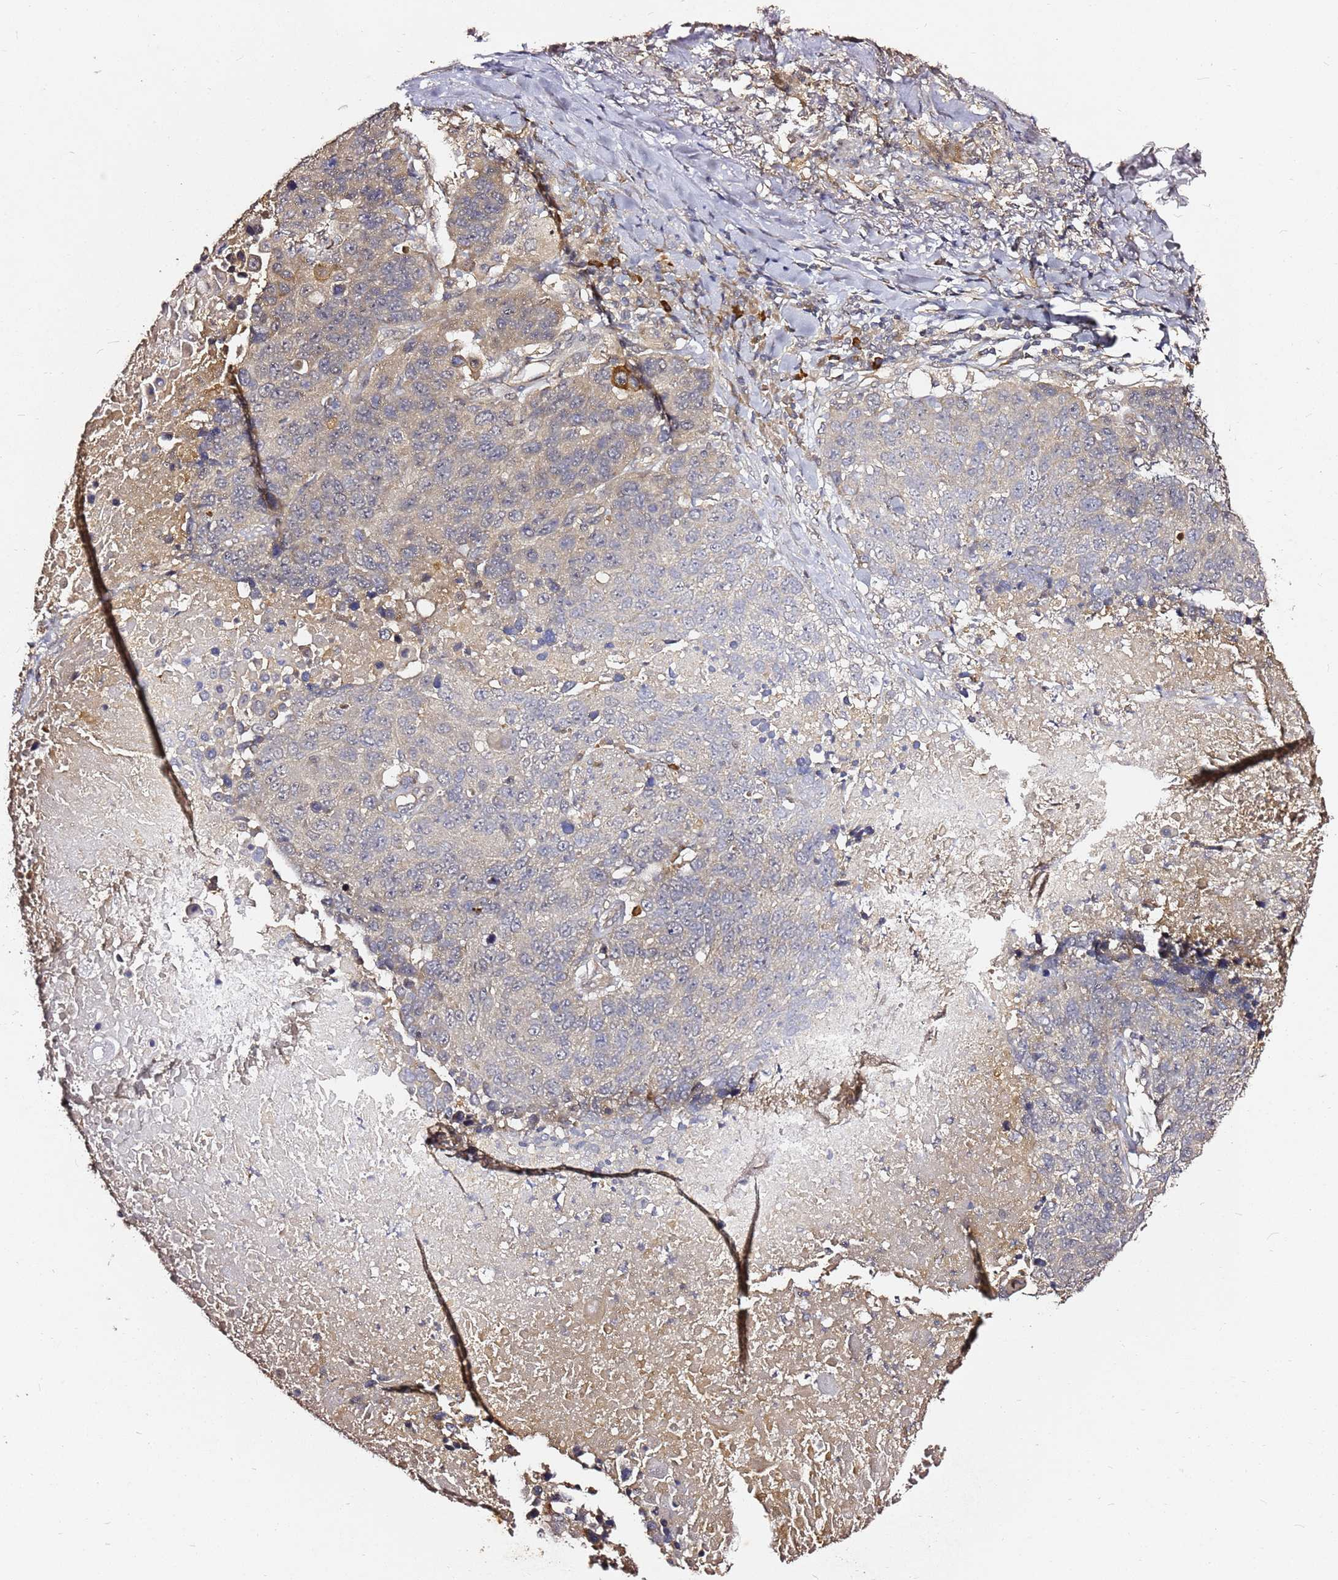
{"staining": {"intensity": "weak", "quantity": "25%-75%", "location": "cytoplasmic/membranous"}, "tissue": "lung cancer", "cell_type": "Tumor cells", "image_type": "cancer", "snomed": [{"axis": "morphology", "description": "Normal tissue, NOS"}, {"axis": "morphology", "description": "Squamous cell carcinoma, NOS"}, {"axis": "topography", "description": "Lymph node"}, {"axis": "topography", "description": "Lung"}], "caption": "A brown stain shows weak cytoplasmic/membranous expression of a protein in human lung cancer (squamous cell carcinoma) tumor cells.", "gene": "C6orf136", "patient": {"sex": "male", "age": 66}}